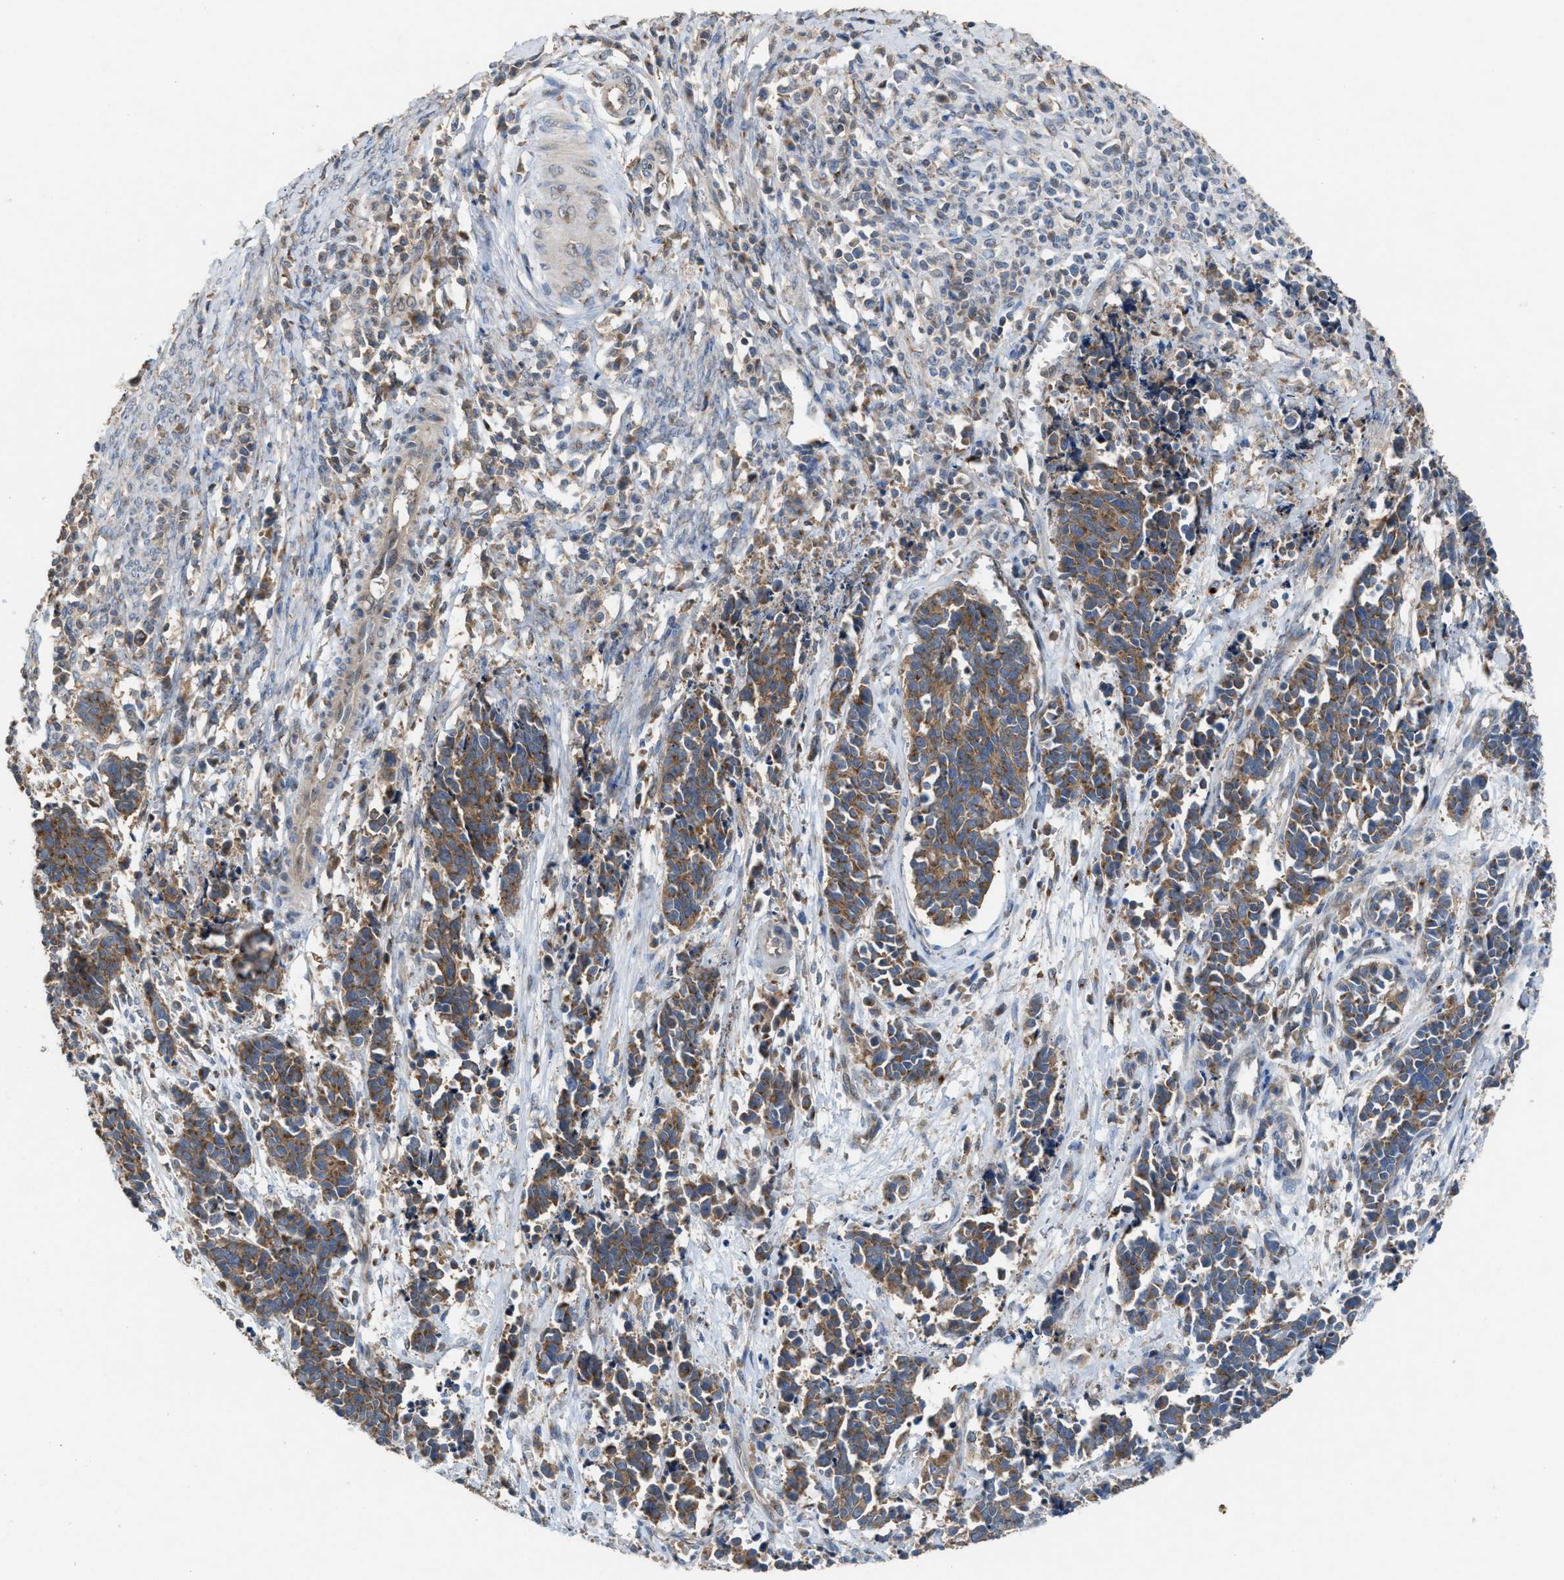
{"staining": {"intensity": "moderate", "quantity": ">75%", "location": "cytoplasmic/membranous"}, "tissue": "cervical cancer", "cell_type": "Tumor cells", "image_type": "cancer", "snomed": [{"axis": "morphology", "description": "Squamous cell carcinoma, NOS"}, {"axis": "topography", "description": "Cervix"}], "caption": "Immunohistochemical staining of cervical cancer shows medium levels of moderate cytoplasmic/membranous positivity in about >75% of tumor cells.", "gene": "TPK1", "patient": {"sex": "female", "age": 35}}